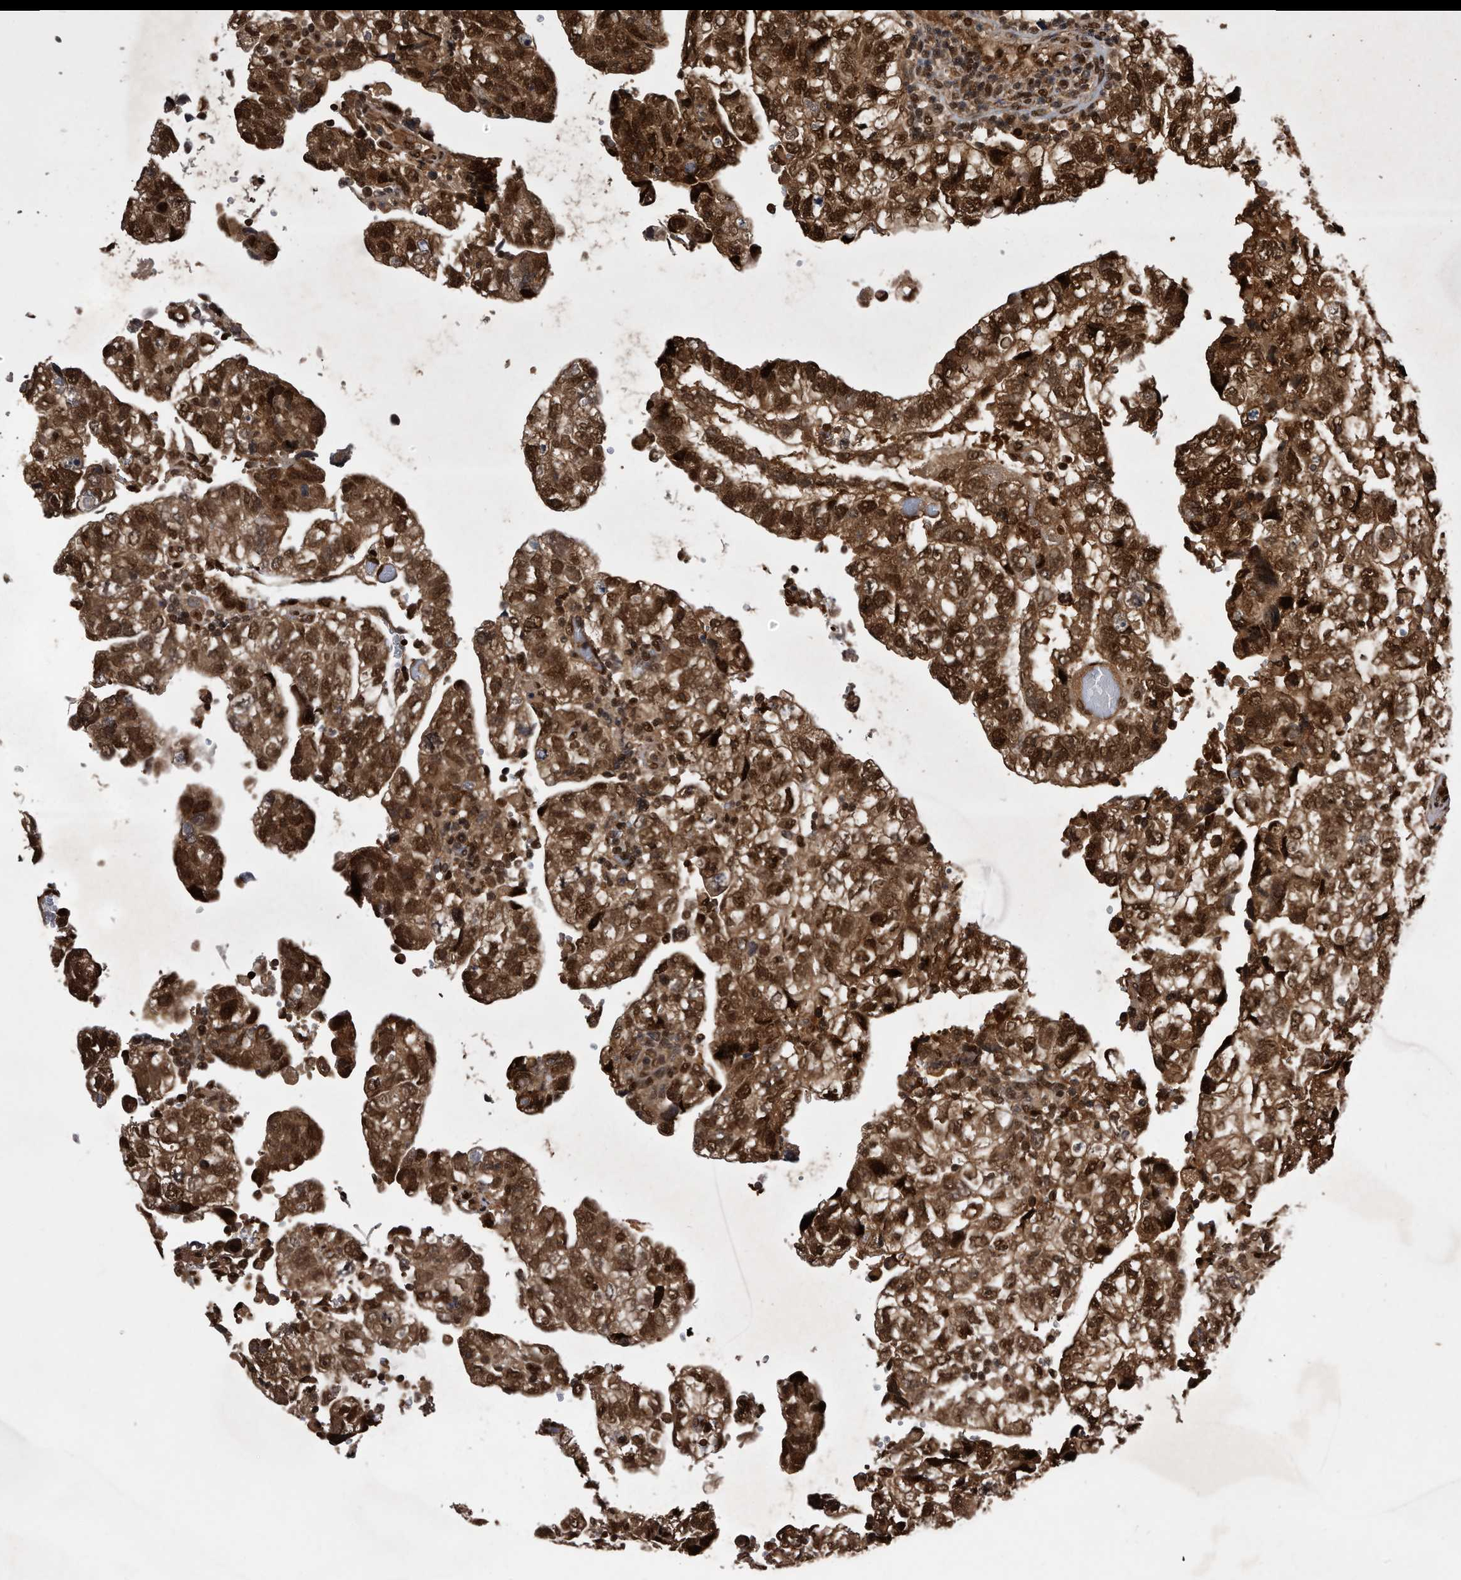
{"staining": {"intensity": "strong", "quantity": ">75%", "location": "cytoplasmic/membranous,nuclear"}, "tissue": "testis cancer", "cell_type": "Tumor cells", "image_type": "cancer", "snomed": [{"axis": "morphology", "description": "Carcinoma, Embryonal, NOS"}, {"axis": "topography", "description": "Testis"}], "caption": "There is high levels of strong cytoplasmic/membranous and nuclear expression in tumor cells of testis embryonal carcinoma, as demonstrated by immunohistochemical staining (brown color).", "gene": "RAD23B", "patient": {"sex": "male", "age": 36}}